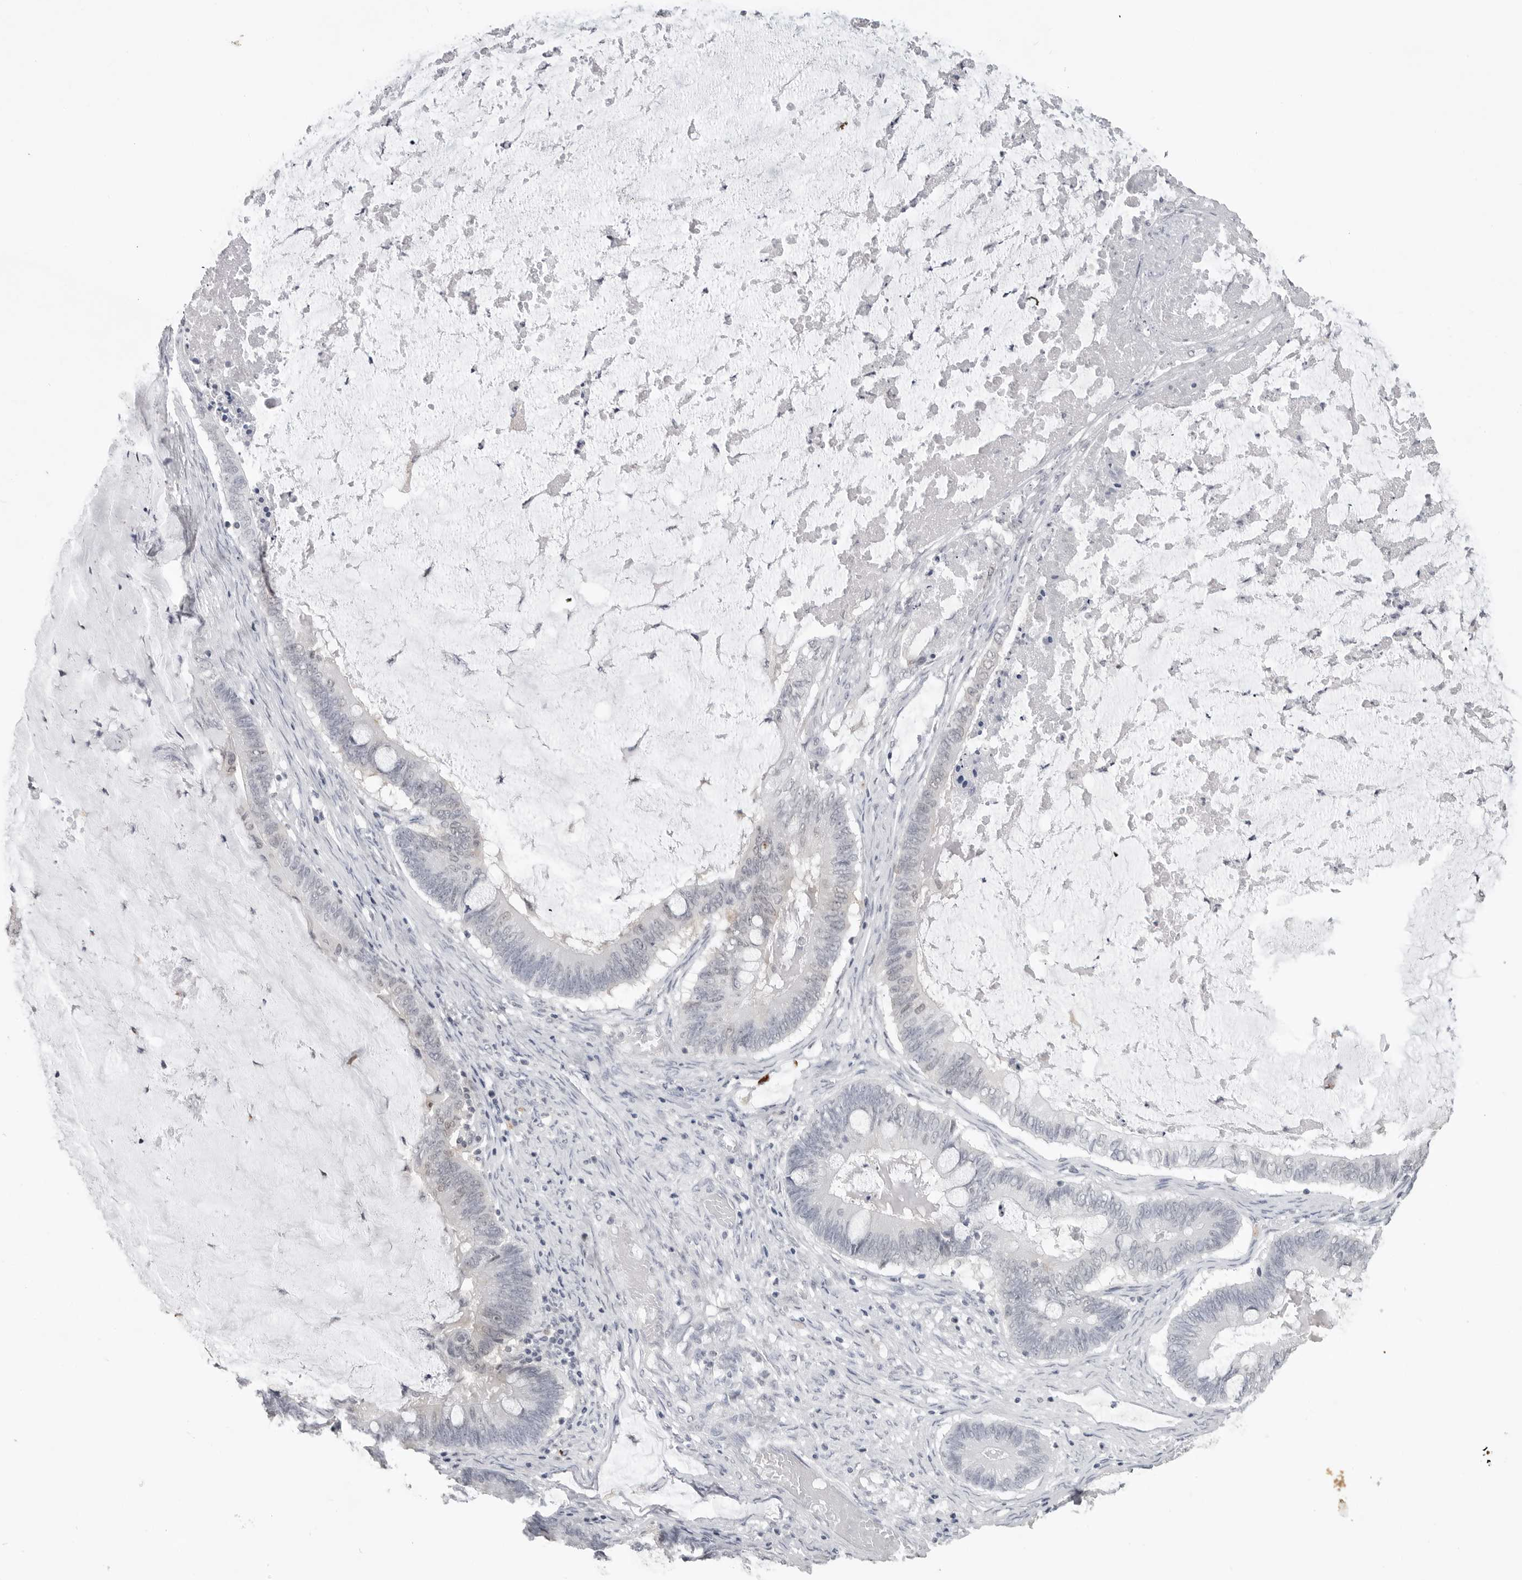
{"staining": {"intensity": "negative", "quantity": "none", "location": "none"}, "tissue": "ovarian cancer", "cell_type": "Tumor cells", "image_type": "cancer", "snomed": [{"axis": "morphology", "description": "Cystadenocarcinoma, mucinous, NOS"}, {"axis": "topography", "description": "Ovary"}], "caption": "Immunohistochemistry of human ovarian cancer displays no positivity in tumor cells. Brightfield microscopy of immunohistochemistry (IHC) stained with DAB (3,3'-diaminobenzidine) (brown) and hematoxylin (blue), captured at high magnification.", "gene": "RRM1", "patient": {"sex": "female", "age": 61}}